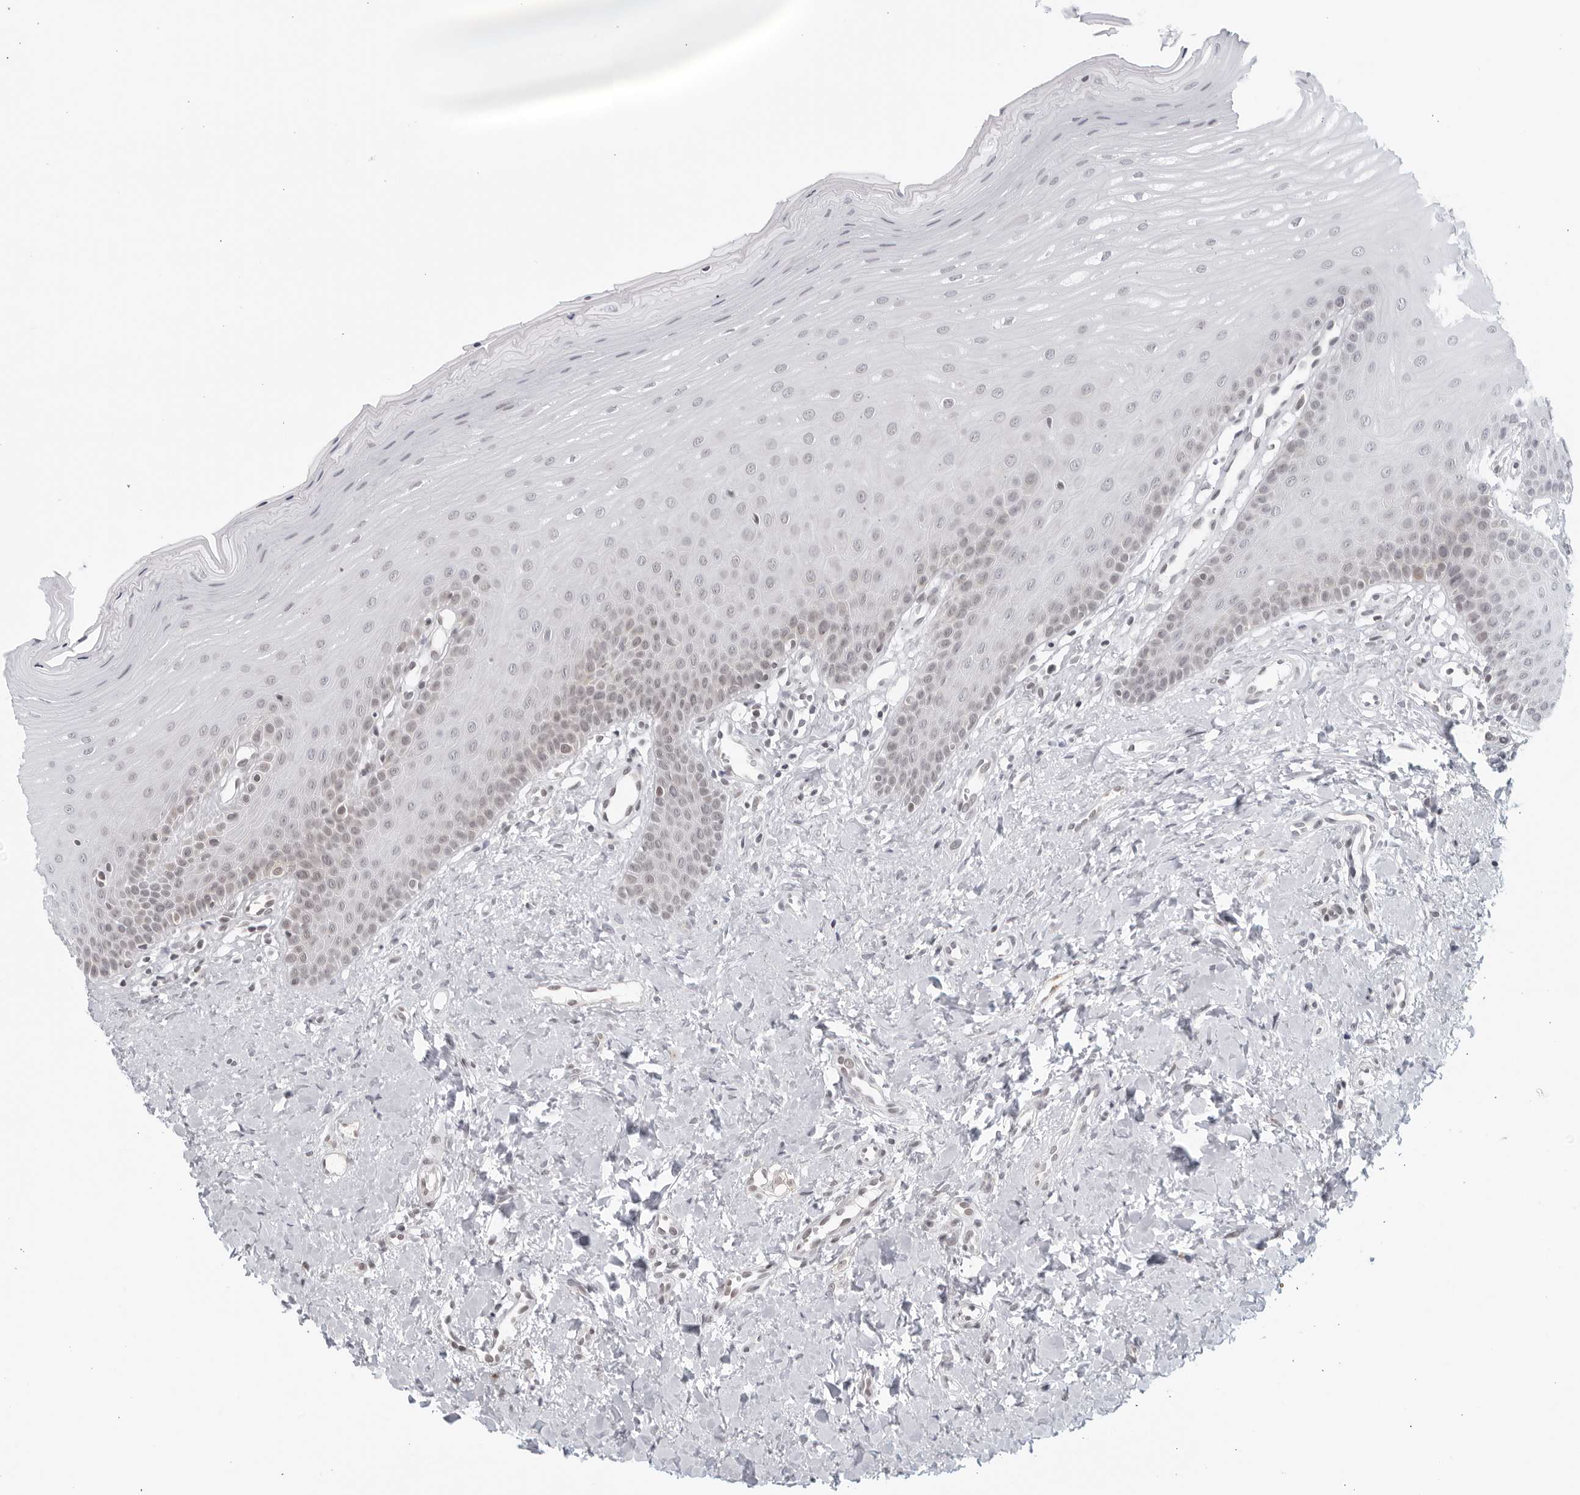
{"staining": {"intensity": "moderate", "quantity": "25%-75%", "location": "nuclear"}, "tissue": "oral mucosa", "cell_type": "Squamous epithelial cells", "image_type": "normal", "snomed": [{"axis": "morphology", "description": "Normal tissue, NOS"}, {"axis": "topography", "description": "Oral tissue"}], "caption": "A photomicrograph of oral mucosa stained for a protein shows moderate nuclear brown staining in squamous epithelial cells. The staining is performed using DAB brown chromogen to label protein expression. The nuclei are counter-stained blue using hematoxylin.", "gene": "RAB11FIP3", "patient": {"sex": "female", "age": 39}}